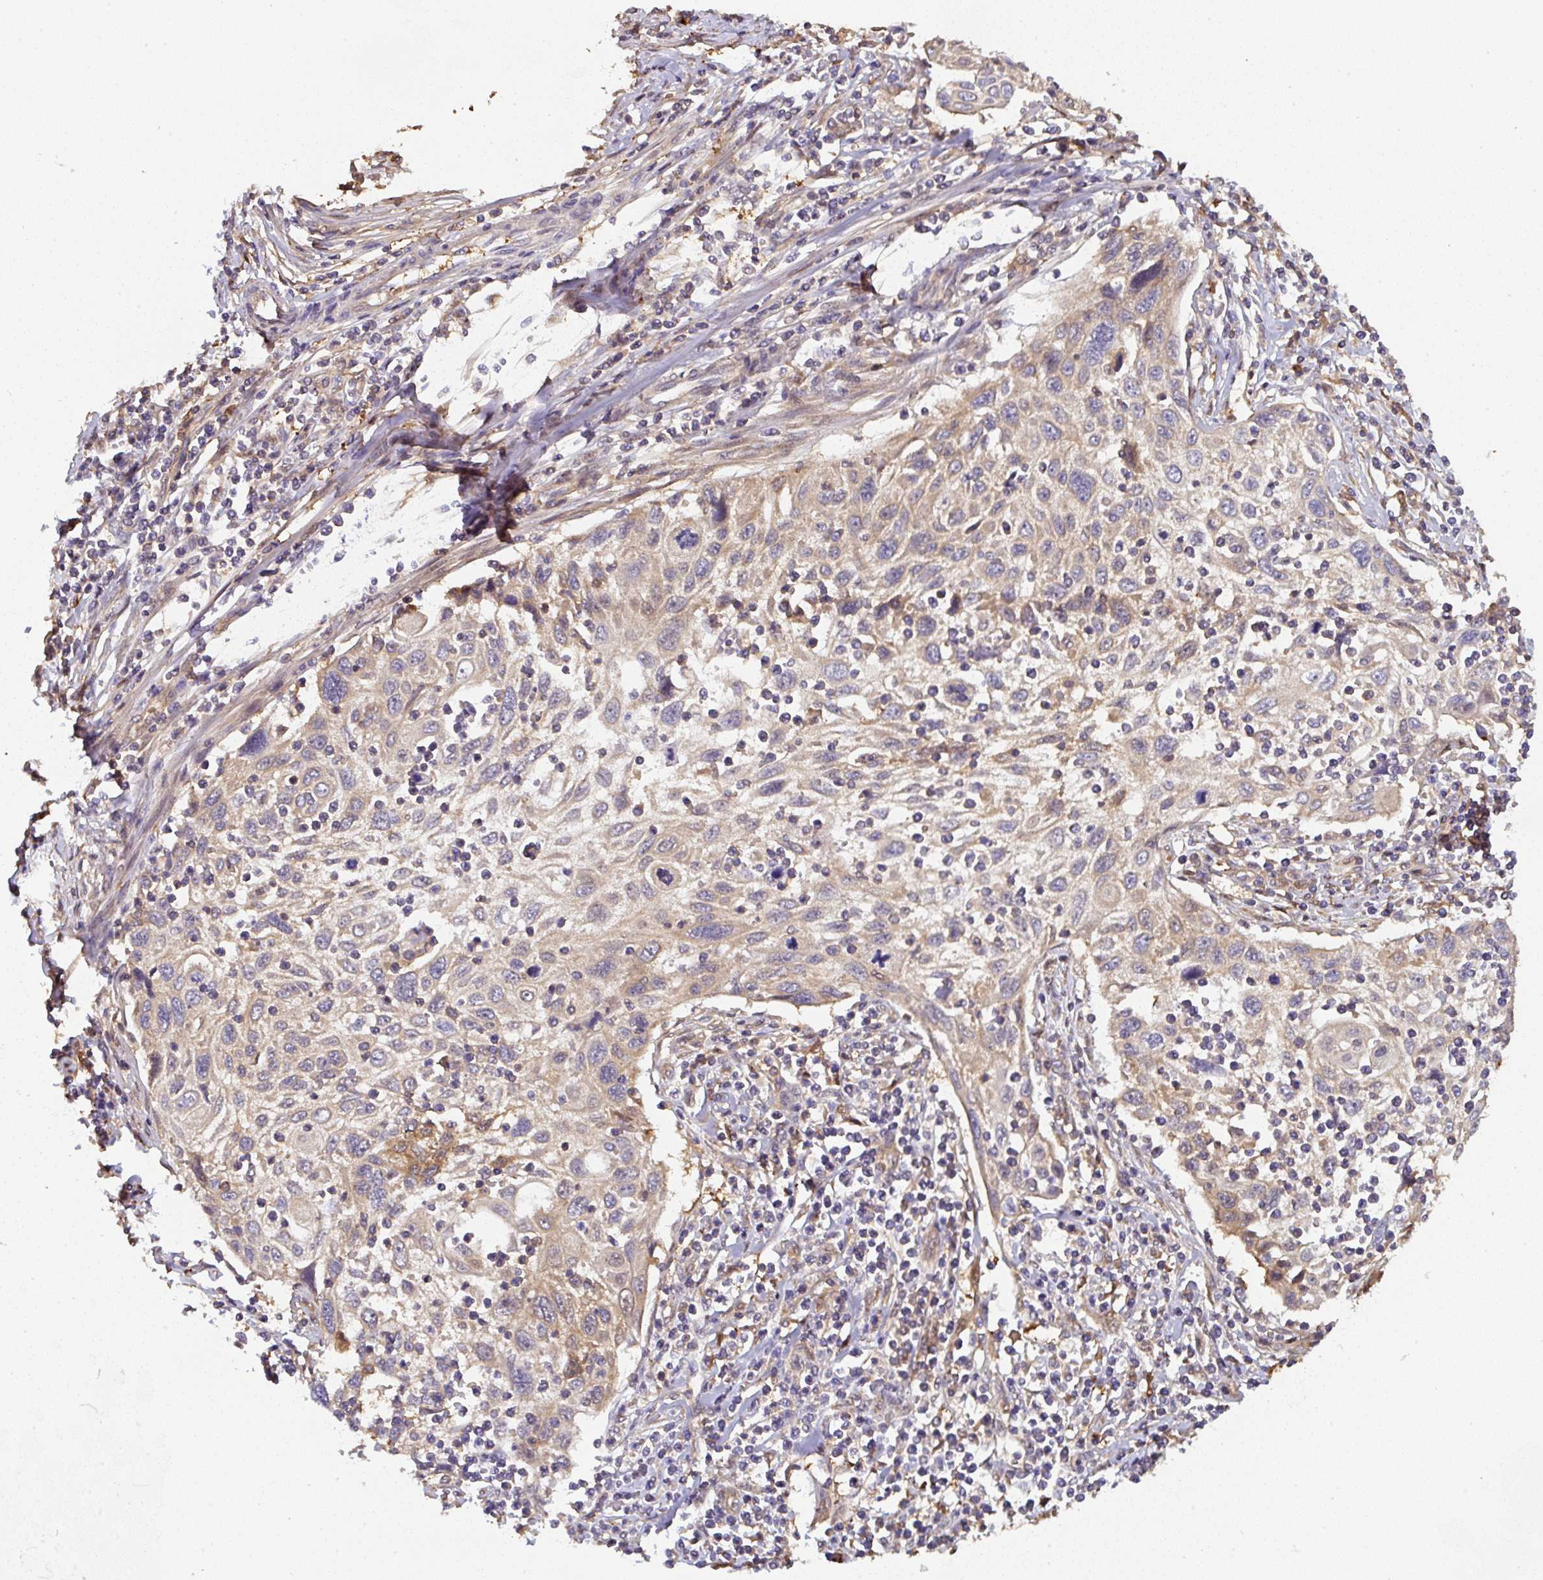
{"staining": {"intensity": "weak", "quantity": "25%-75%", "location": "cytoplasmic/membranous"}, "tissue": "cervical cancer", "cell_type": "Tumor cells", "image_type": "cancer", "snomed": [{"axis": "morphology", "description": "Squamous cell carcinoma, NOS"}, {"axis": "topography", "description": "Cervix"}], "caption": "Protein staining exhibits weak cytoplasmic/membranous staining in approximately 25%-75% of tumor cells in squamous cell carcinoma (cervical). (DAB = brown stain, brightfield microscopy at high magnification).", "gene": "ST13", "patient": {"sex": "female", "age": 70}}